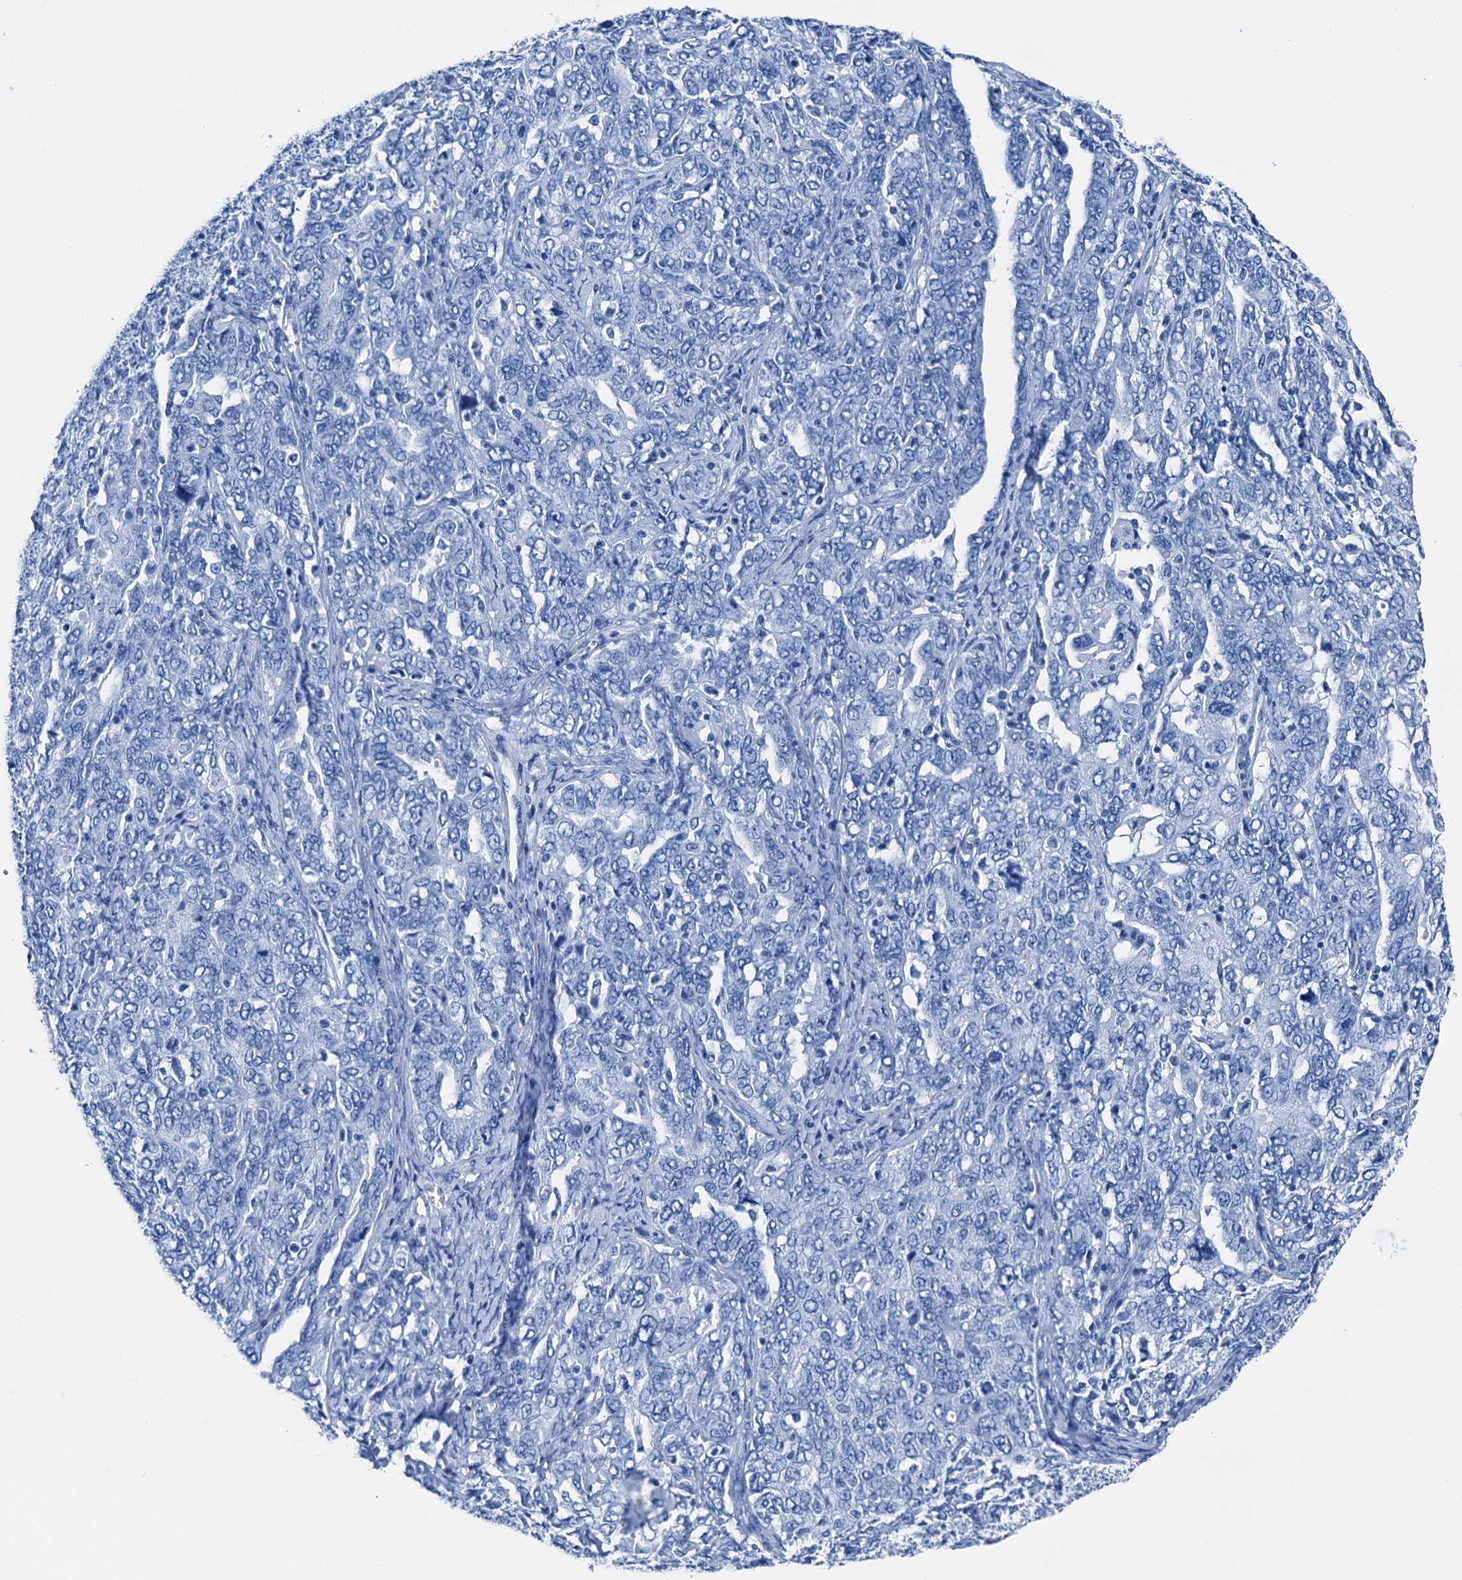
{"staining": {"intensity": "negative", "quantity": "none", "location": "none"}, "tissue": "ovarian cancer", "cell_type": "Tumor cells", "image_type": "cancer", "snomed": [{"axis": "morphology", "description": "Carcinoma, endometroid"}, {"axis": "topography", "description": "Ovary"}], "caption": "Endometroid carcinoma (ovarian) stained for a protein using immunohistochemistry displays no positivity tumor cells.", "gene": "CBLN3", "patient": {"sex": "female", "age": 62}}